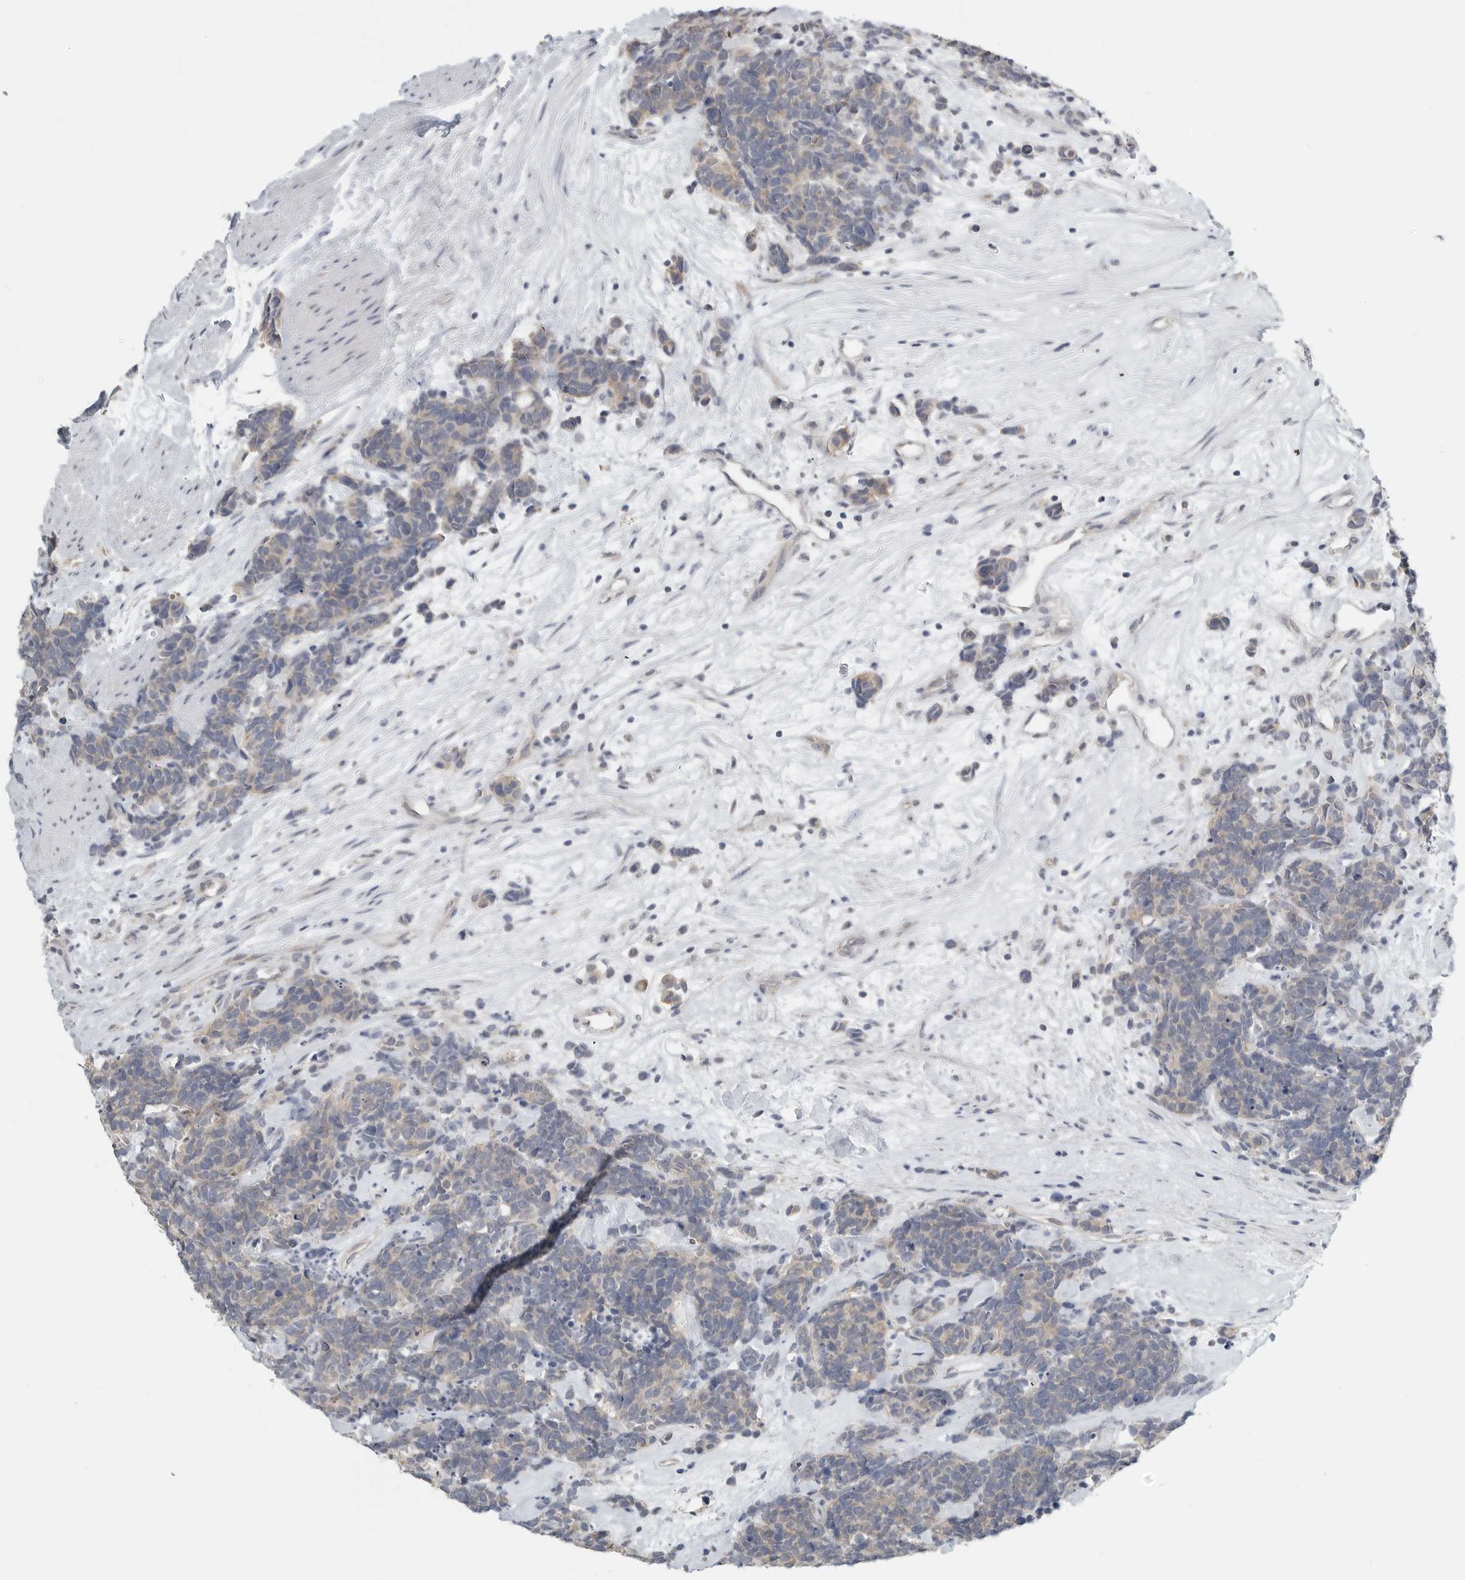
{"staining": {"intensity": "weak", "quantity": "25%-75%", "location": "cytoplasmic/membranous"}, "tissue": "carcinoid", "cell_type": "Tumor cells", "image_type": "cancer", "snomed": [{"axis": "morphology", "description": "Carcinoma, NOS"}, {"axis": "morphology", "description": "Carcinoid, malignant, NOS"}, {"axis": "topography", "description": "Urinary bladder"}], "caption": "Approximately 25%-75% of tumor cells in carcinoma show weak cytoplasmic/membranous protein expression as visualized by brown immunohistochemical staining.", "gene": "IL12RB2", "patient": {"sex": "male", "age": 57}}